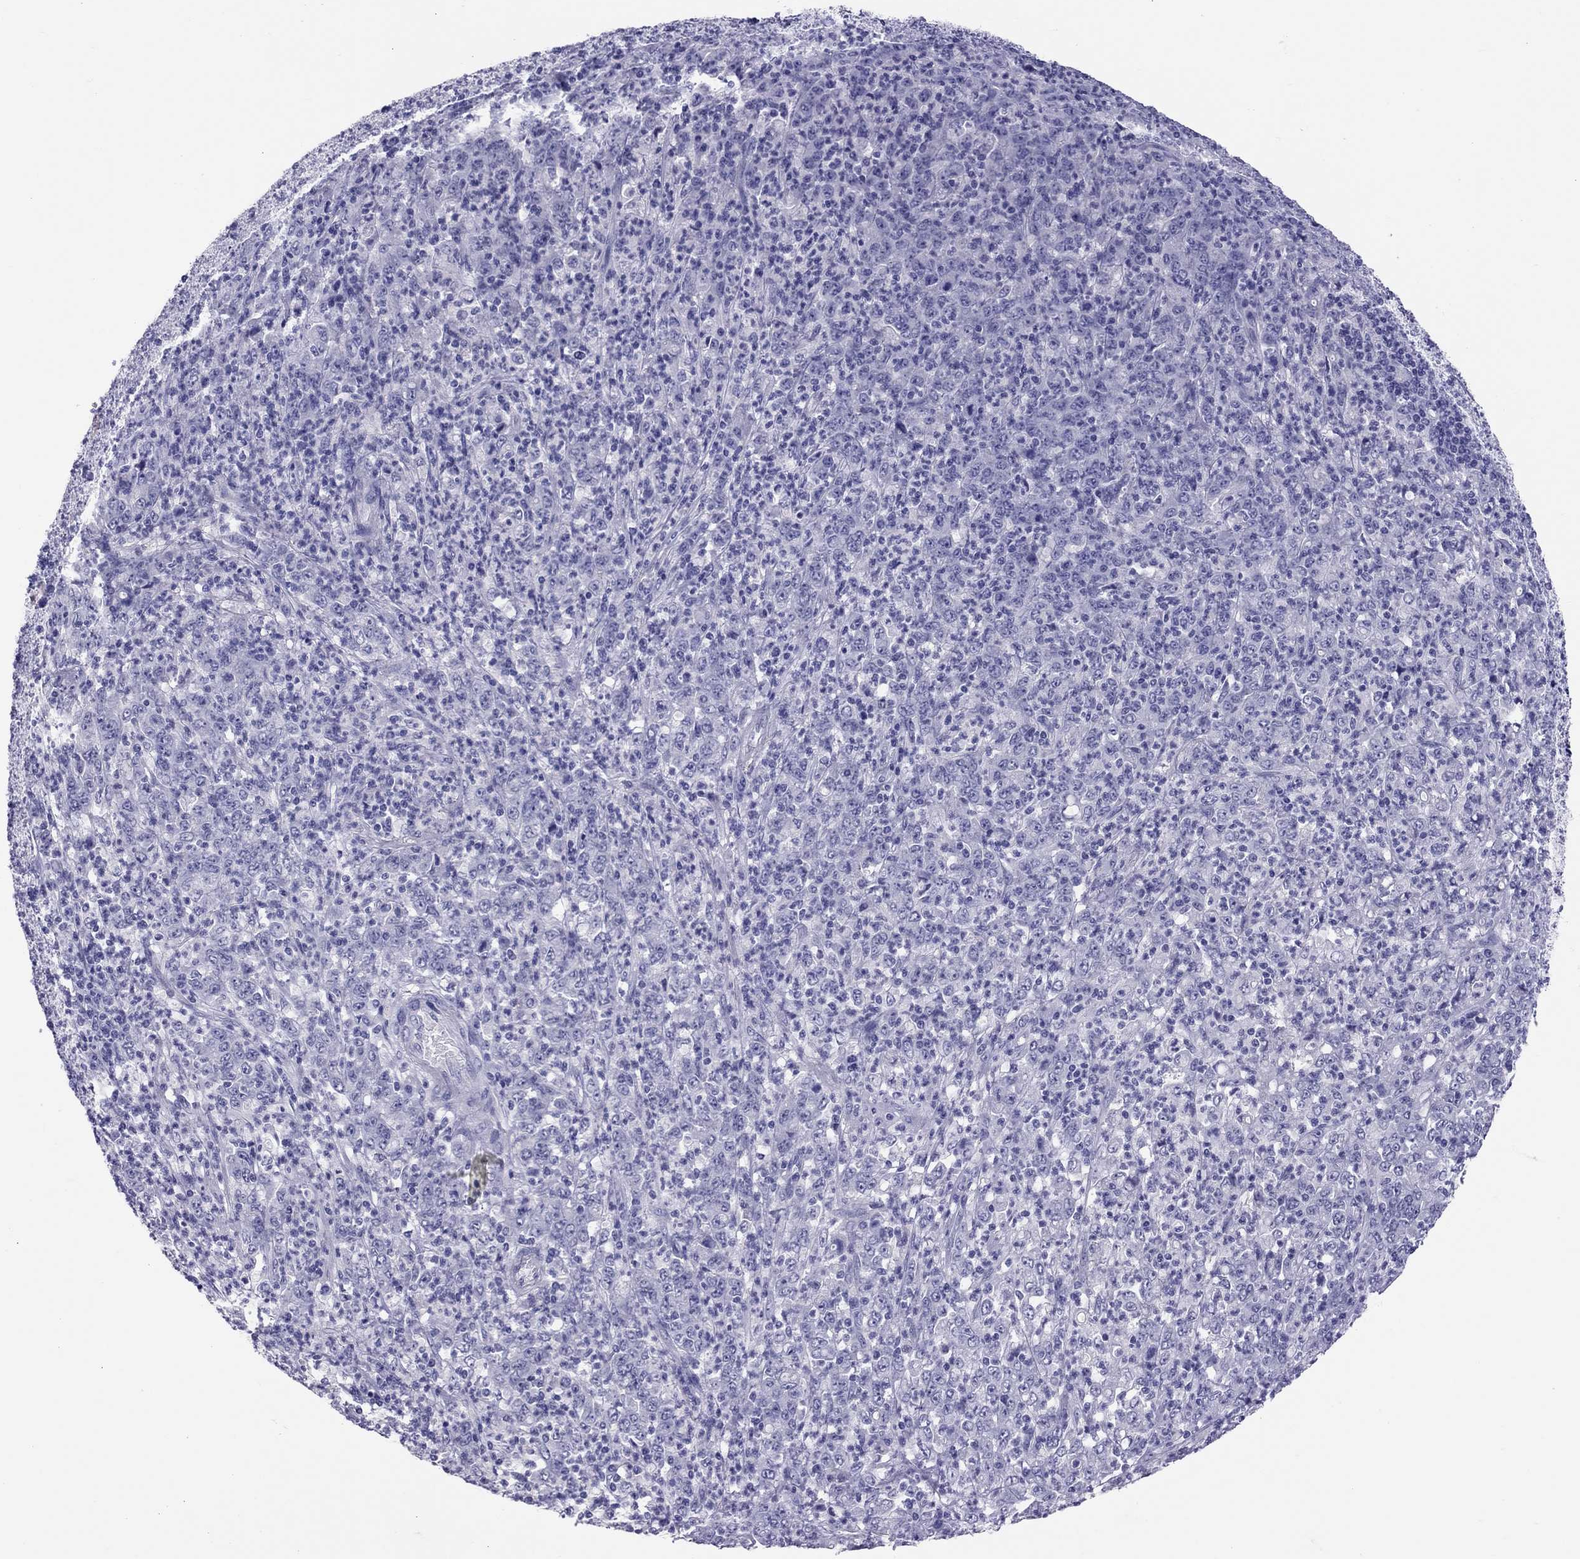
{"staining": {"intensity": "negative", "quantity": "none", "location": "none"}, "tissue": "stomach cancer", "cell_type": "Tumor cells", "image_type": "cancer", "snomed": [{"axis": "morphology", "description": "Adenocarcinoma, NOS"}, {"axis": "topography", "description": "Stomach, lower"}], "caption": "Tumor cells are negative for protein expression in human stomach cancer (adenocarcinoma).", "gene": "PSMB11", "patient": {"sex": "female", "age": 71}}